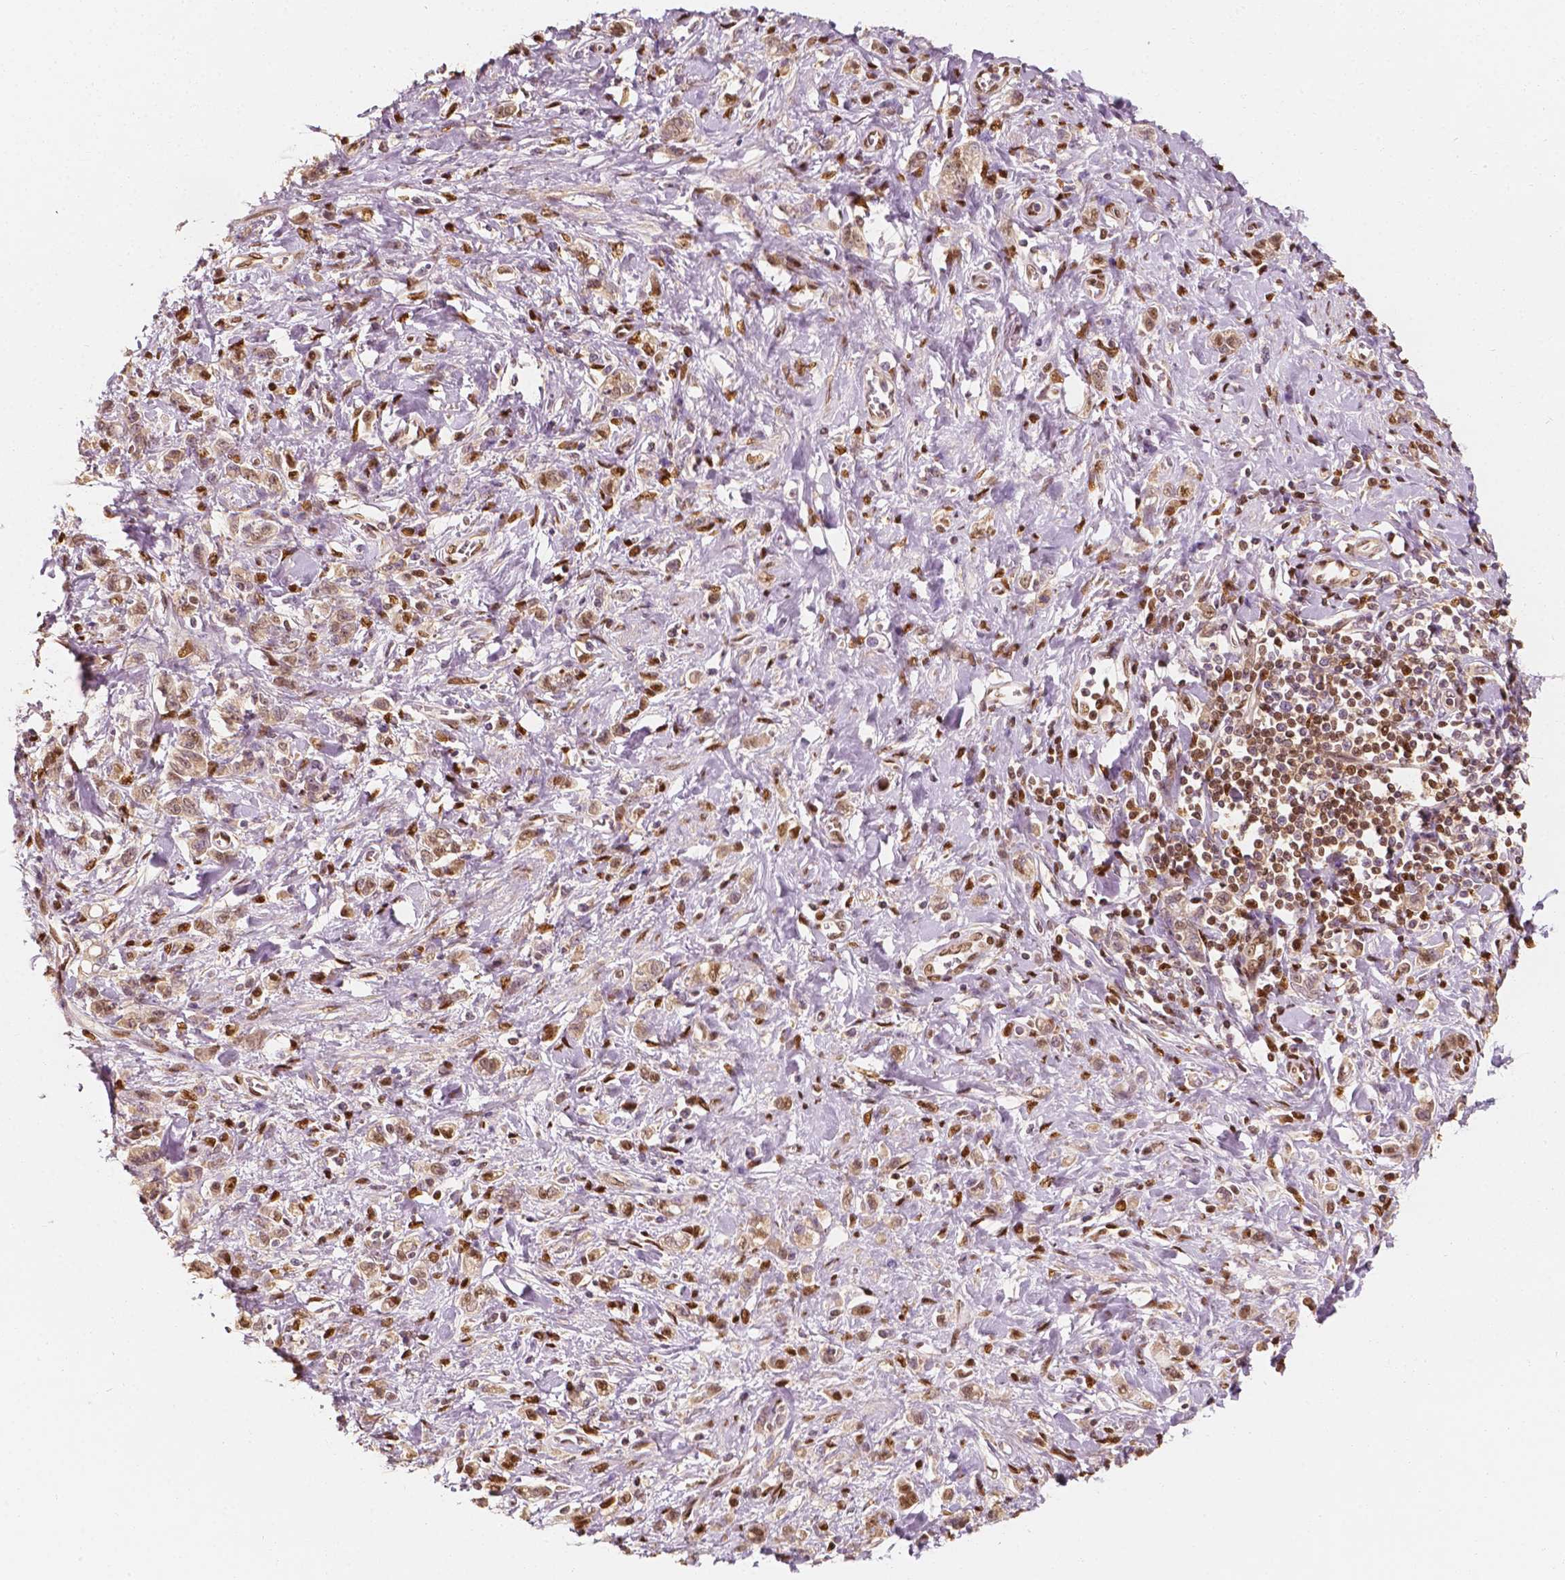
{"staining": {"intensity": "moderate", "quantity": ">75%", "location": "nuclear"}, "tissue": "stomach cancer", "cell_type": "Tumor cells", "image_type": "cancer", "snomed": [{"axis": "morphology", "description": "Adenocarcinoma, NOS"}, {"axis": "topography", "description": "Stomach"}], "caption": "Immunohistochemistry micrograph of human stomach cancer stained for a protein (brown), which displays medium levels of moderate nuclear staining in about >75% of tumor cells.", "gene": "TBC1D17", "patient": {"sex": "male", "age": 77}}